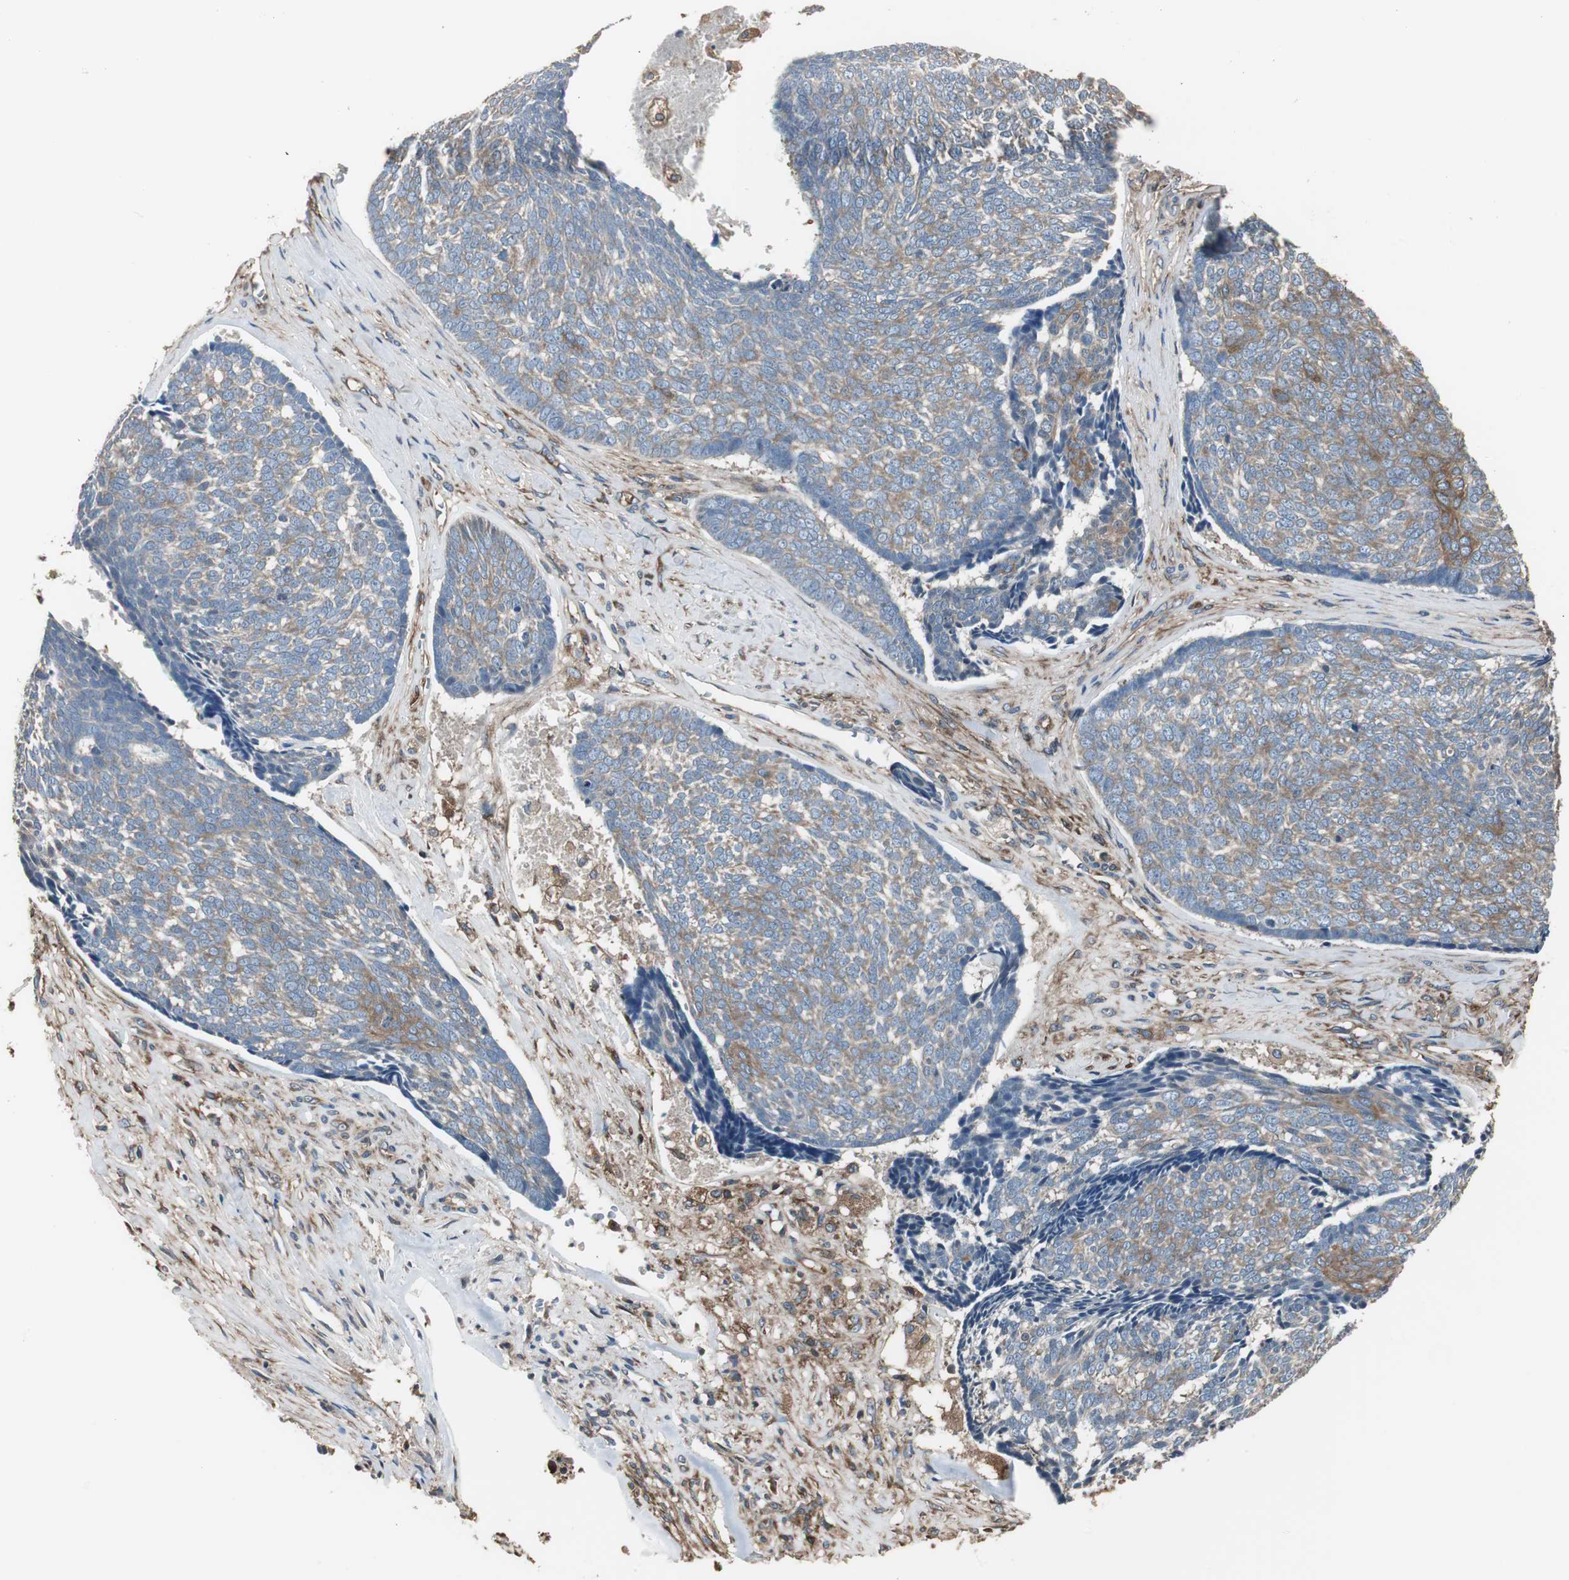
{"staining": {"intensity": "weak", "quantity": "25%-75%", "location": "cytoplasmic/membranous"}, "tissue": "skin cancer", "cell_type": "Tumor cells", "image_type": "cancer", "snomed": [{"axis": "morphology", "description": "Basal cell carcinoma"}, {"axis": "topography", "description": "Skin"}], "caption": "High-power microscopy captured an immunohistochemistry histopathology image of skin cancer, revealing weak cytoplasmic/membranous expression in approximately 25%-75% of tumor cells.", "gene": "CAPNS1", "patient": {"sex": "male", "age": 84}}